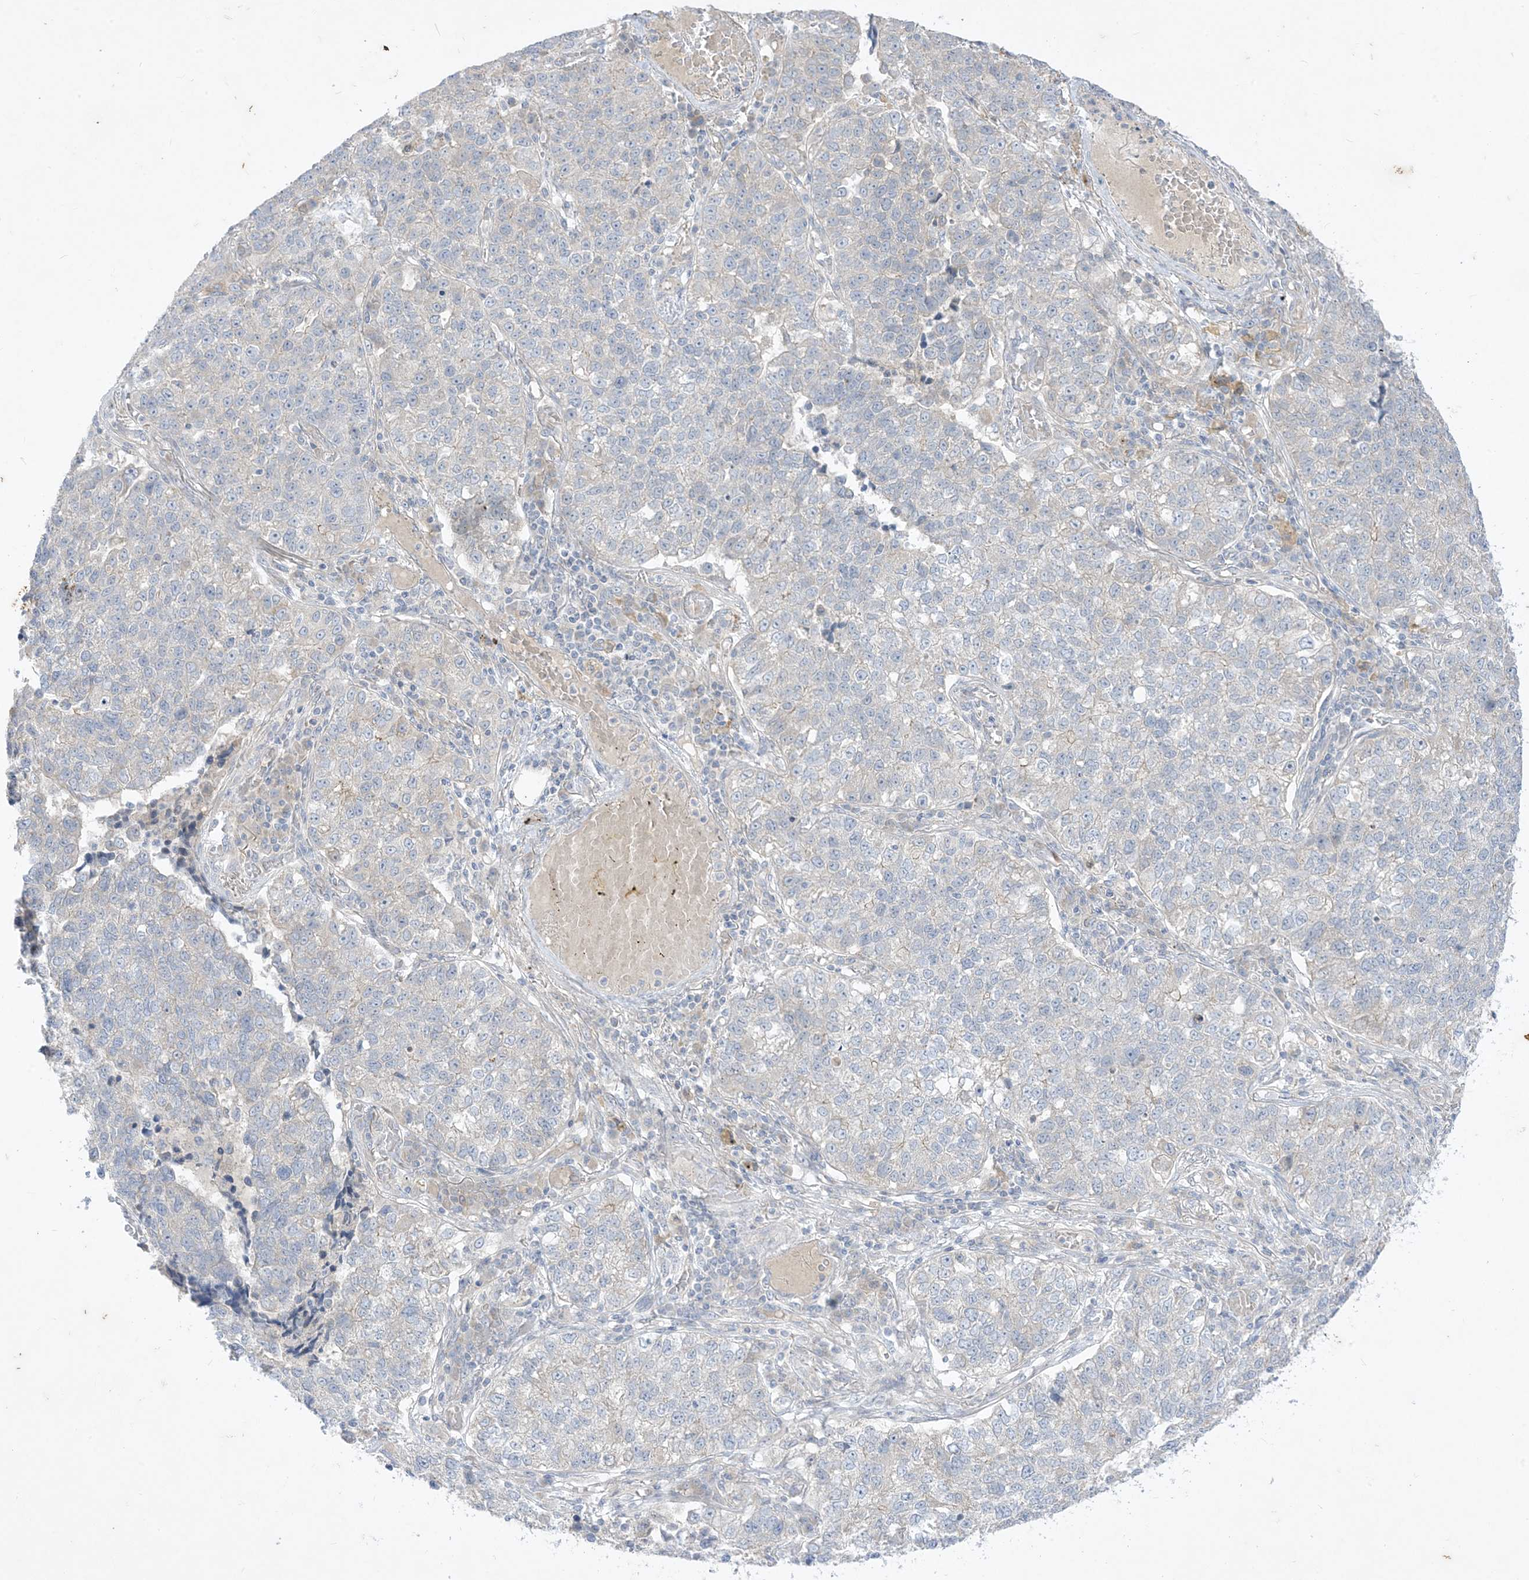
{"staining": {"intensity": "negative", "quantity": "none", "location": "none"}, "tissue": "lung cancer", "cell_type": "Tumor cells", "image_type": "cancer", "snomed": [{"axis": "morphology", "description": "Adenocarcinoma, NOS"}, {"axis": "topography", "description": "Lung"}], "caption": "Immunohistochemical staining of lung cancer (adenocarcinoma) shows no significant expression in tumor cells.", "gene": "PLEKHA3", "patient": {"sex": "male", "age": 49}}